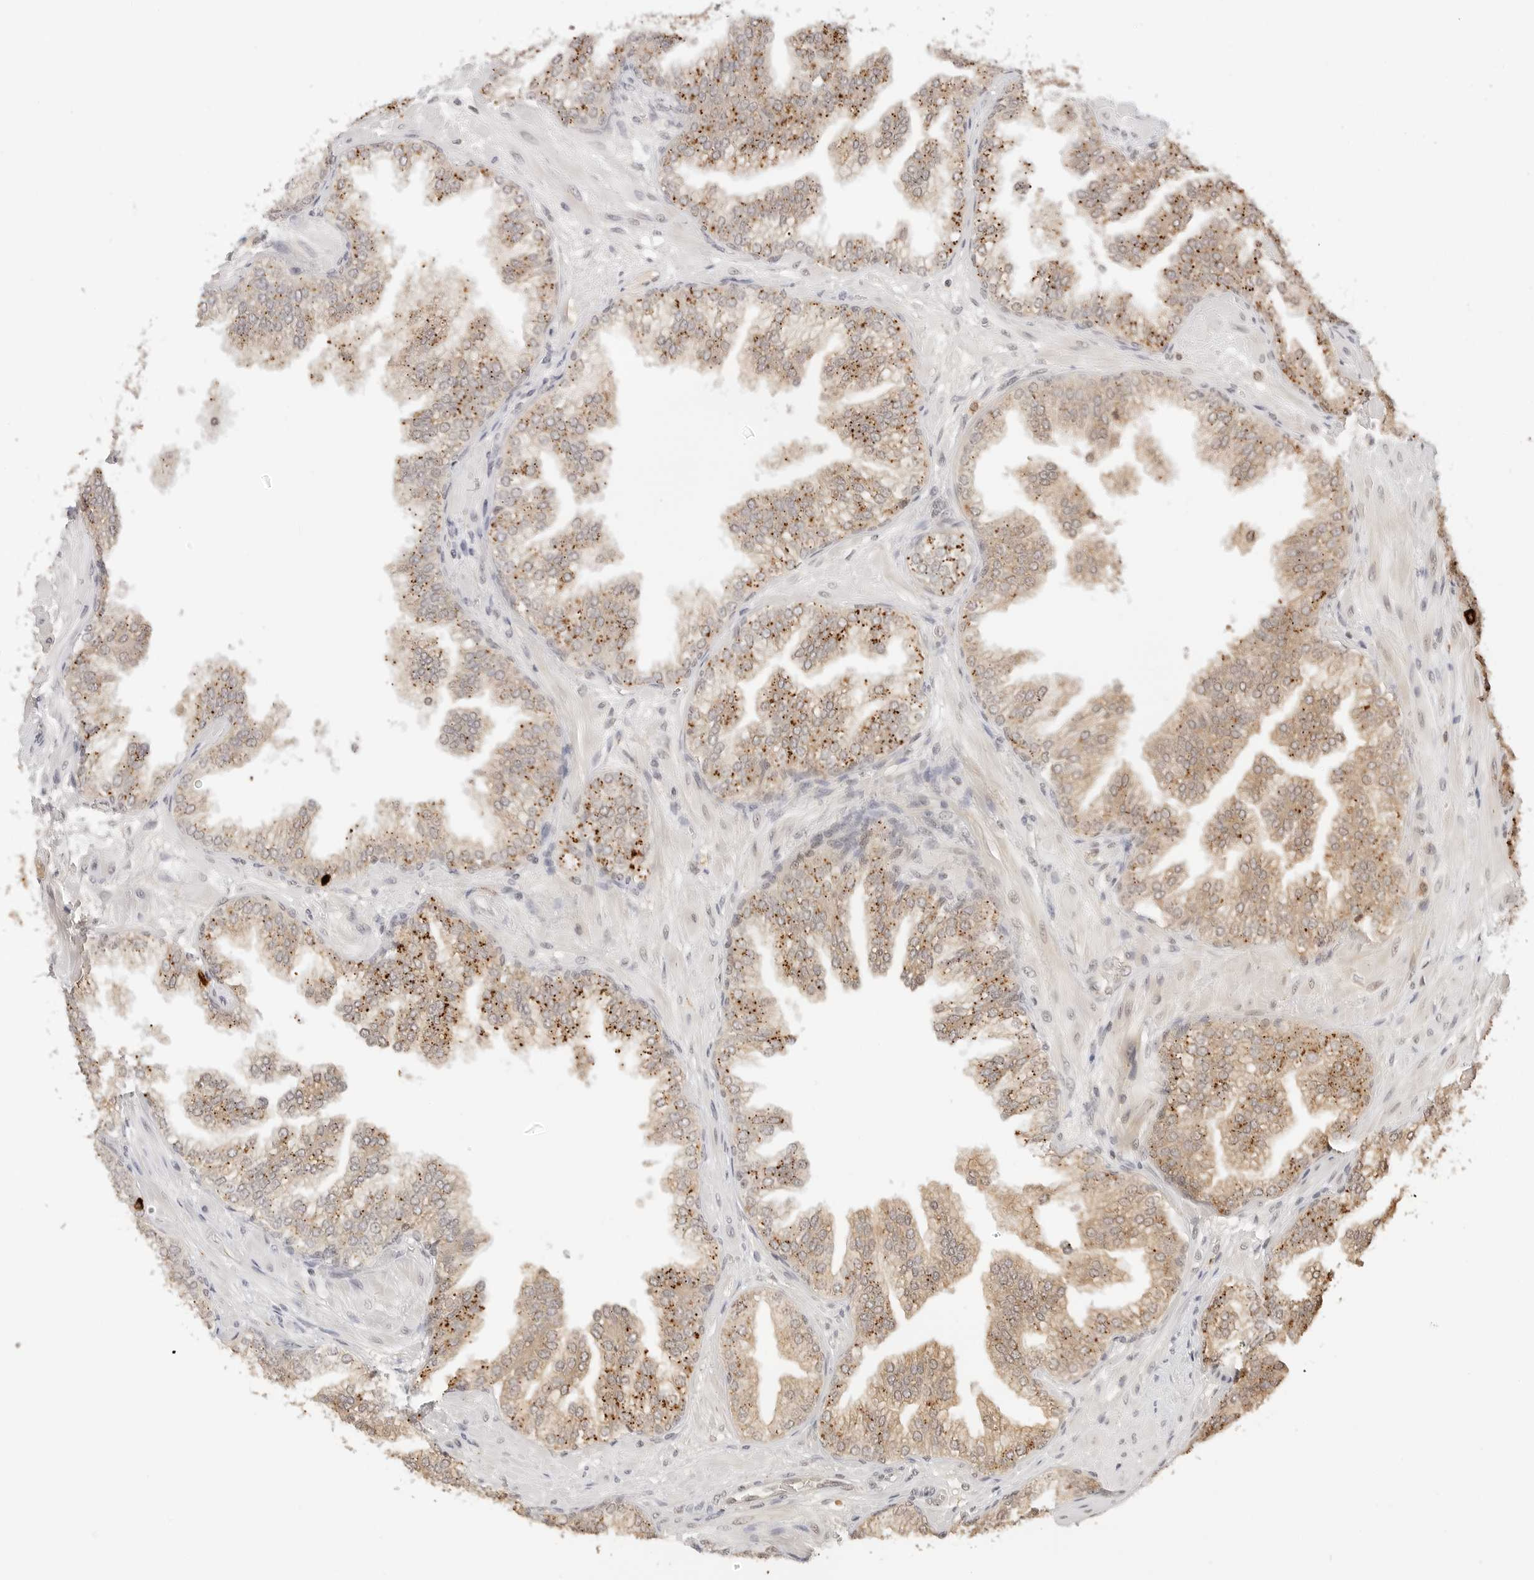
{"staining": {"intensity": "moderate", "quantity": ">75%", "location": "cytoplasmic/membranous"}, "tissue": "prostate cancer", "cell_type": "Tumor cells", "image_type": "cancer", "snomed": [{"axis": "morphology", "description": "Adenocarcinoma, High grade"}, {"axis": "topography", "description": "Prostate"}], "caption": "Protein positivity by immunohistochemistry (IHC) exhibits moderate cytoplasmic/membranous staining in about >75% of tumor cells in prostate cancer (adenocarcinoma (high-grade)).", "gene": "SEPTIN4", "patient": {"sex": "male", "age": 58}}